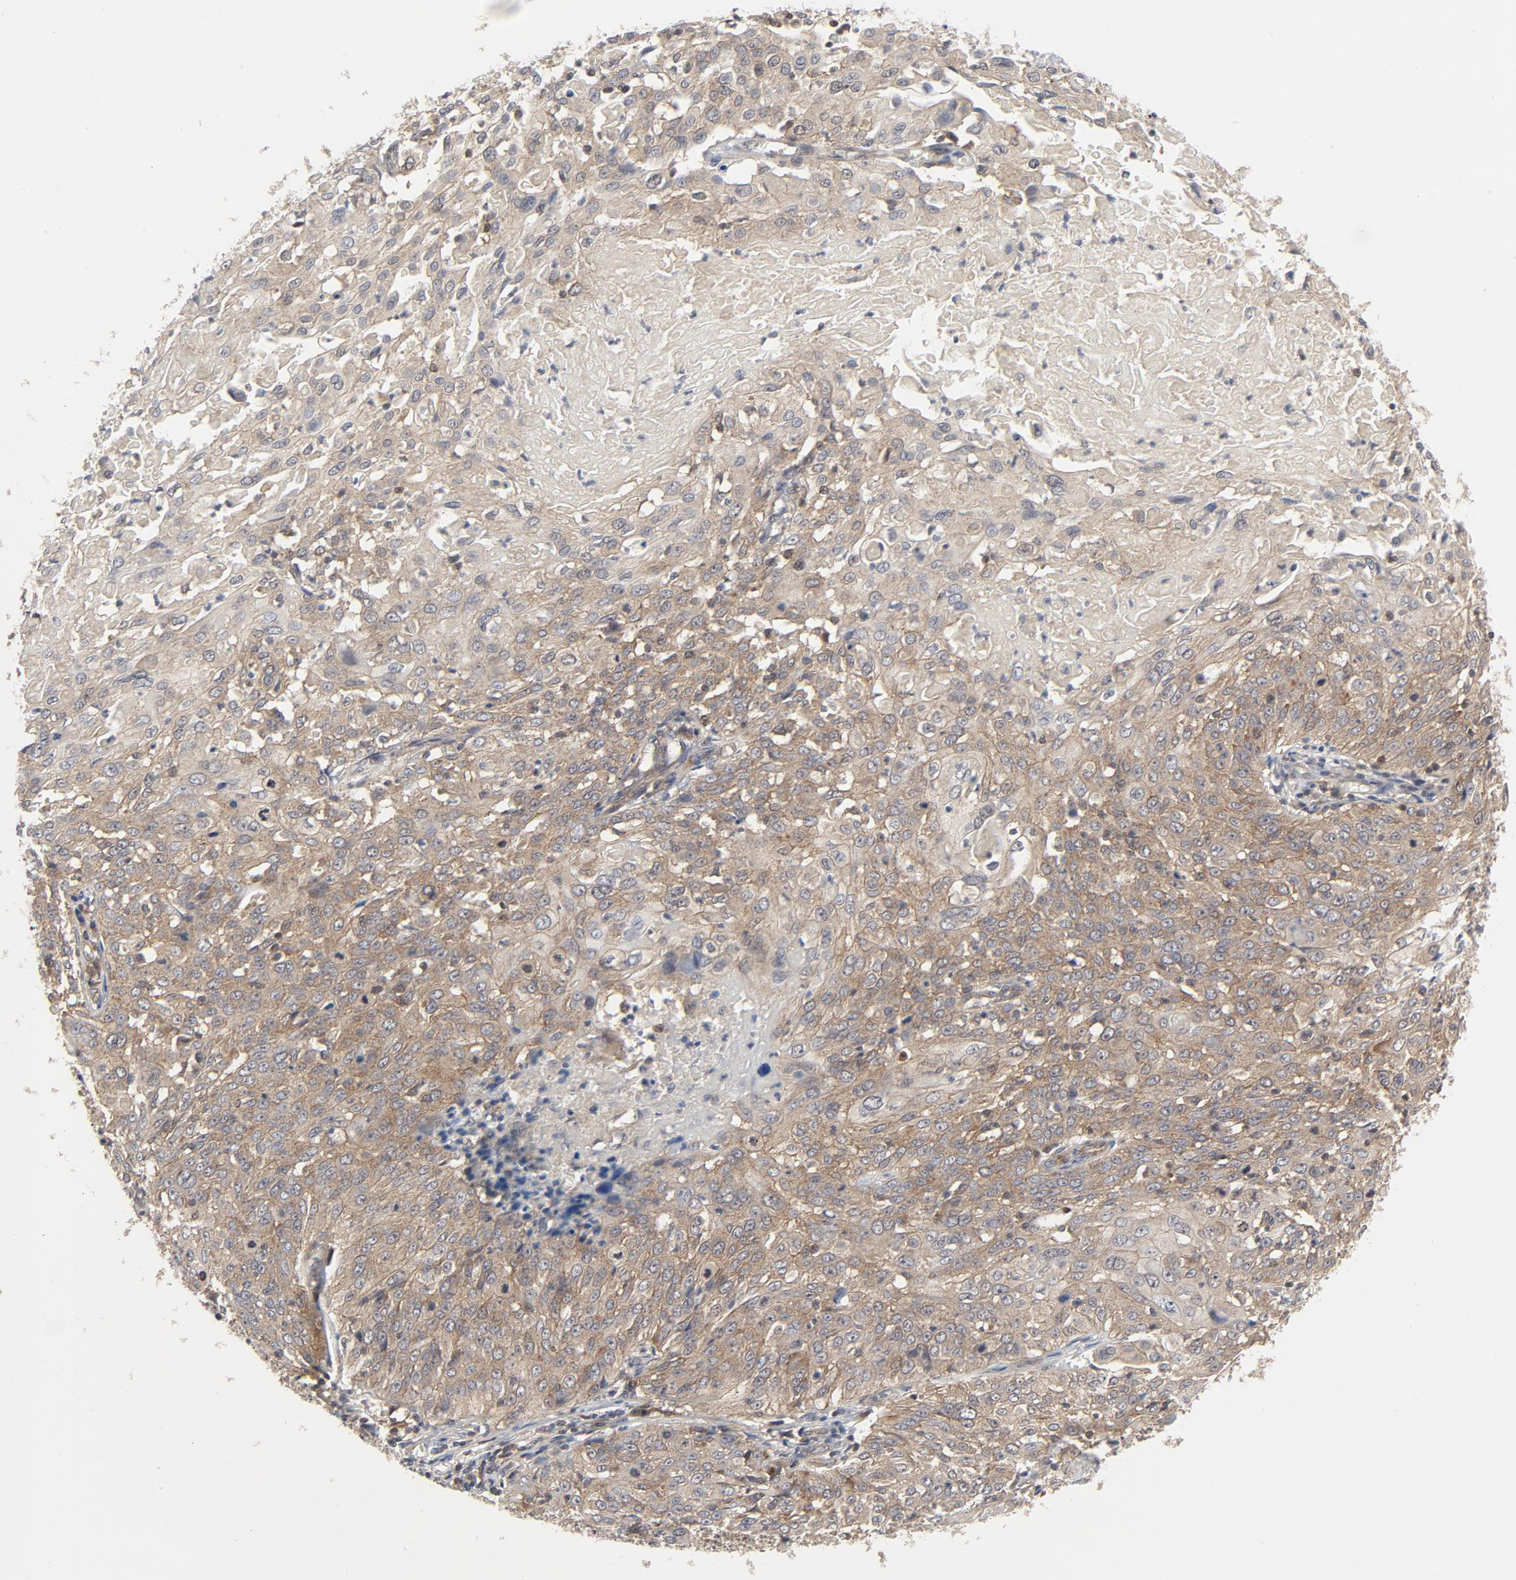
{"staining": {"intensity": "weak", "quantity": ">75%", "location": "cytoplasmic/membranous"}, "tissue": "cervical cancer", "cell_type": "Tumor cells", "image_type": "cancer", "snomed": [{"axis": "morphology", "description": "Squamous cell carcinoma, NOS"}, {"axis": "topography", "description": "Cervix"}], "caption": "A brown stain shows weak cytoplasmic/membranous positivity of a protein in cervical squamous cell carcinoma tumor cells. (Stains: DAB (3,3'-diaminobenzidine) in brown, nuclei in blue, Microscopy: brightfield microscopy at high magnification).", "gene": "MAP2K7", "patient": {"sex": "female", "age": 39}}